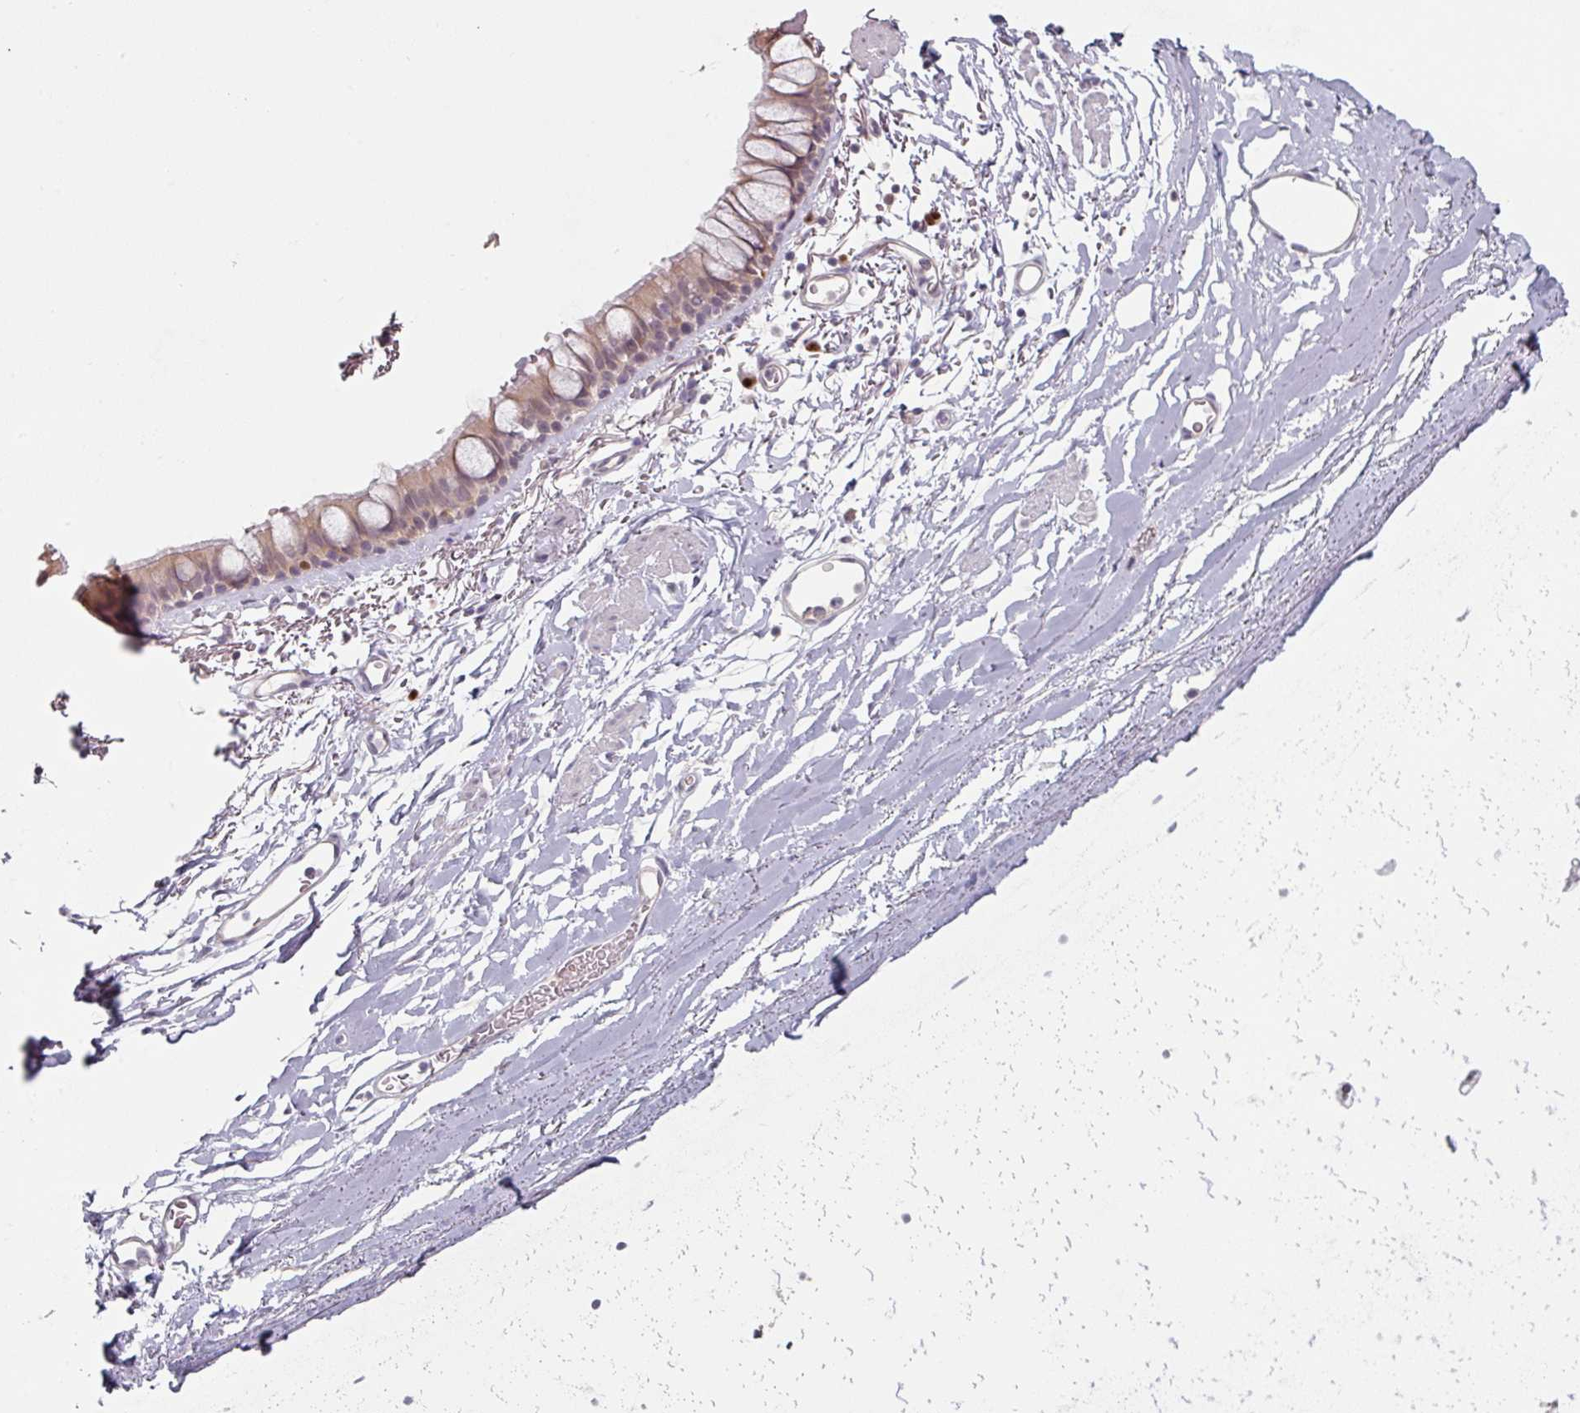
{"staining": {"intensity": "weak", "quantity": "25%-75%", "location": "cytoplasmic/membranous"}, "tissue": "bronchus", "cell_type": "Respiratory epithelial cells", "image_type": "normal", "snomed": [{"axis": "morphology", "description": "Normal tissue, NOS"}, {"axis": "topography", "description": "Bronchus"}], "caption": "Brown immunohistochemical staining in benign bronchus demonstrates weak cytoplasmic/membranous positivity in approximately 25%-75% of respiratory epithelial cells.", "gene": "ZBTB6", "patient": {"sex": "male", "age": 67}}